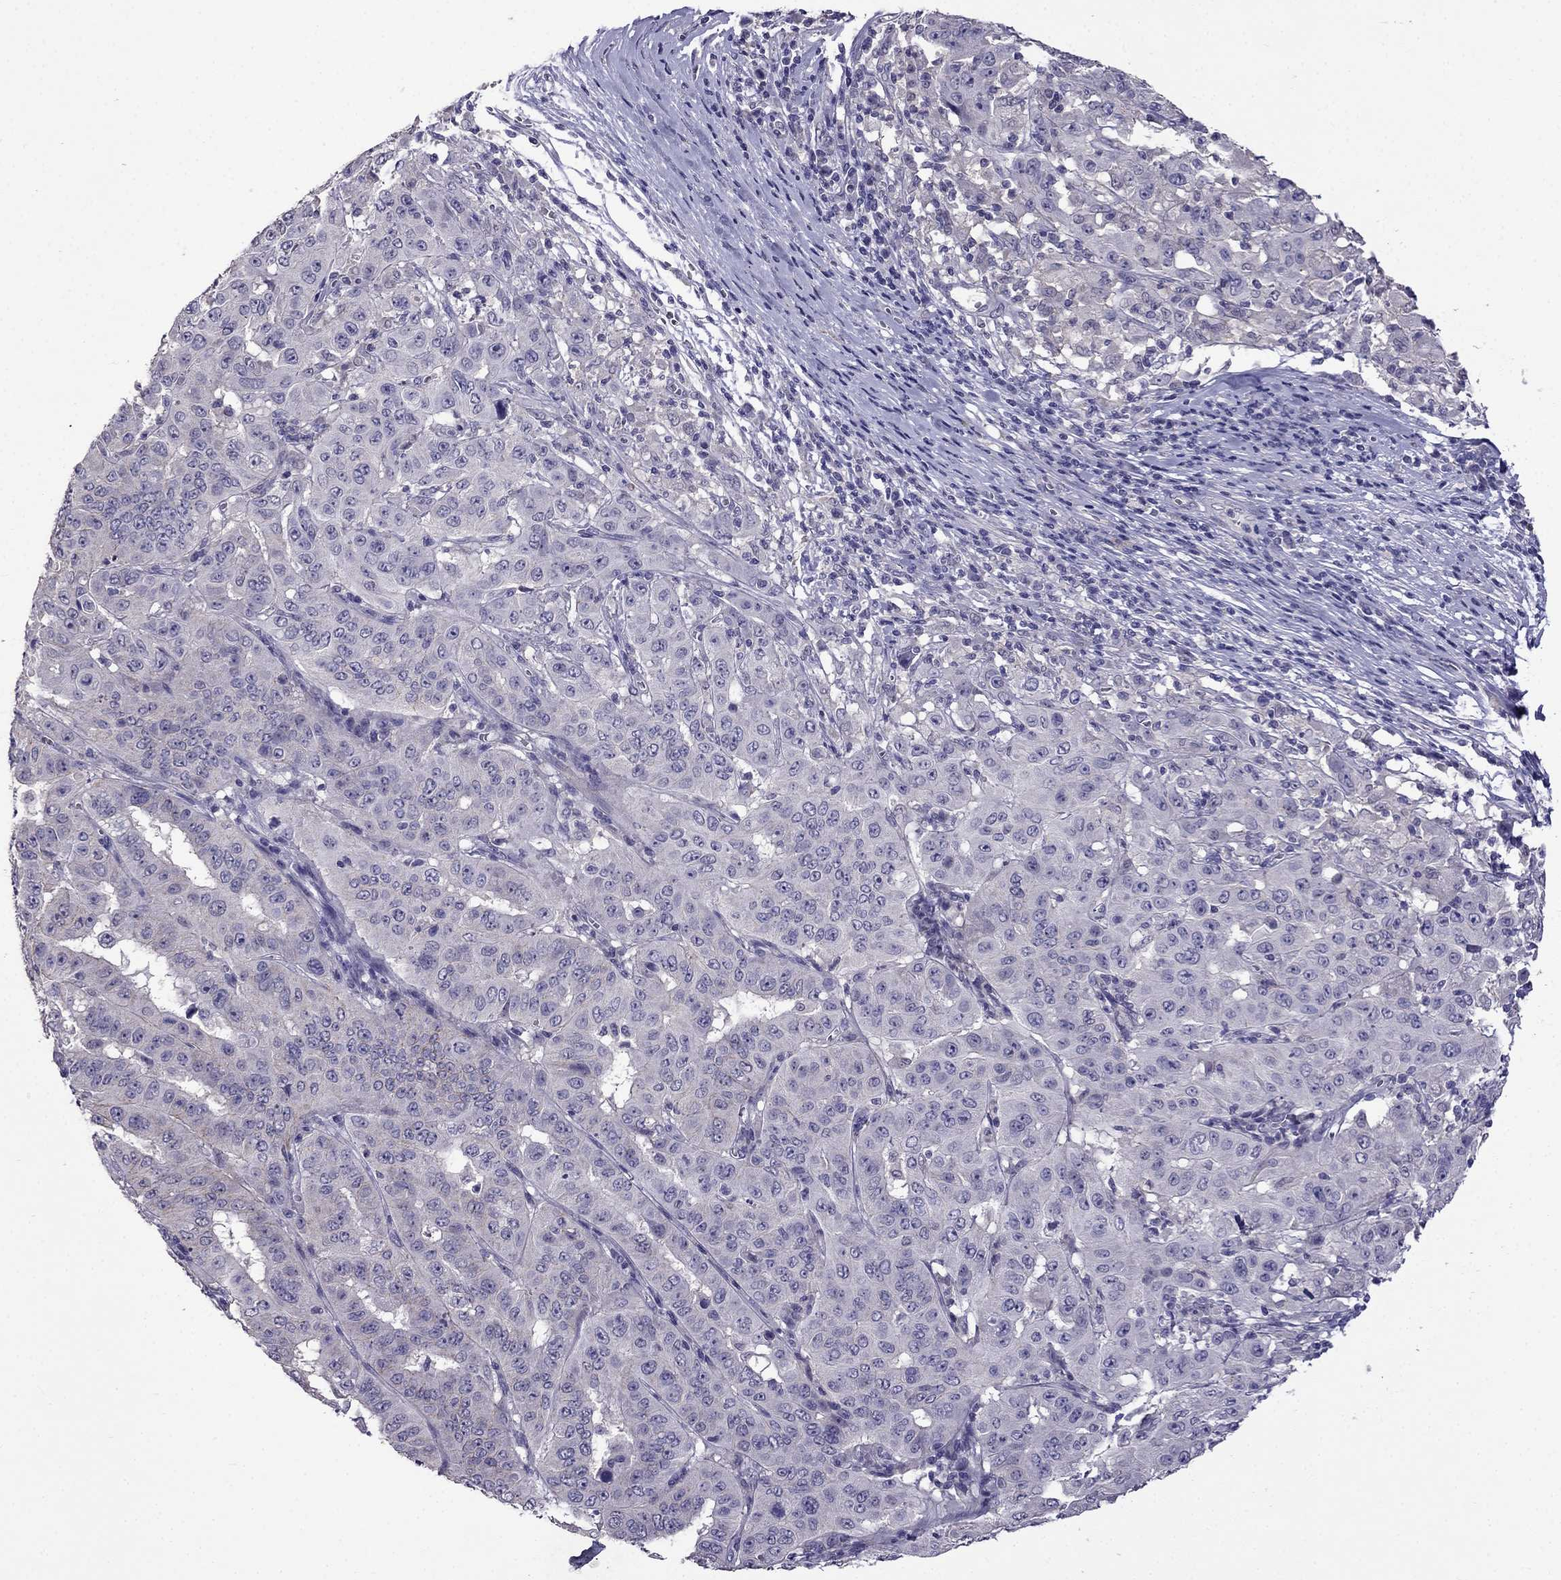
{"staining": {"intensity": "negative", "quantity": "none", "location": "none"}, "tissue": "pancreatic cancer", "cell_type": "Tumor cells", "image_type": "cancer", "snomed": [{"axis": "morphology", "description": "Adenocarcinoma, NOS"}, {"axis": "topography", "description": "Pancreas"}], "caption": "Immunohistochemistry (IHC) of pancreatic adenocarcinoma displays no expression in tumor cells.", "gene": "AQP9", "patient": {"sex": "male", "age": 63}}